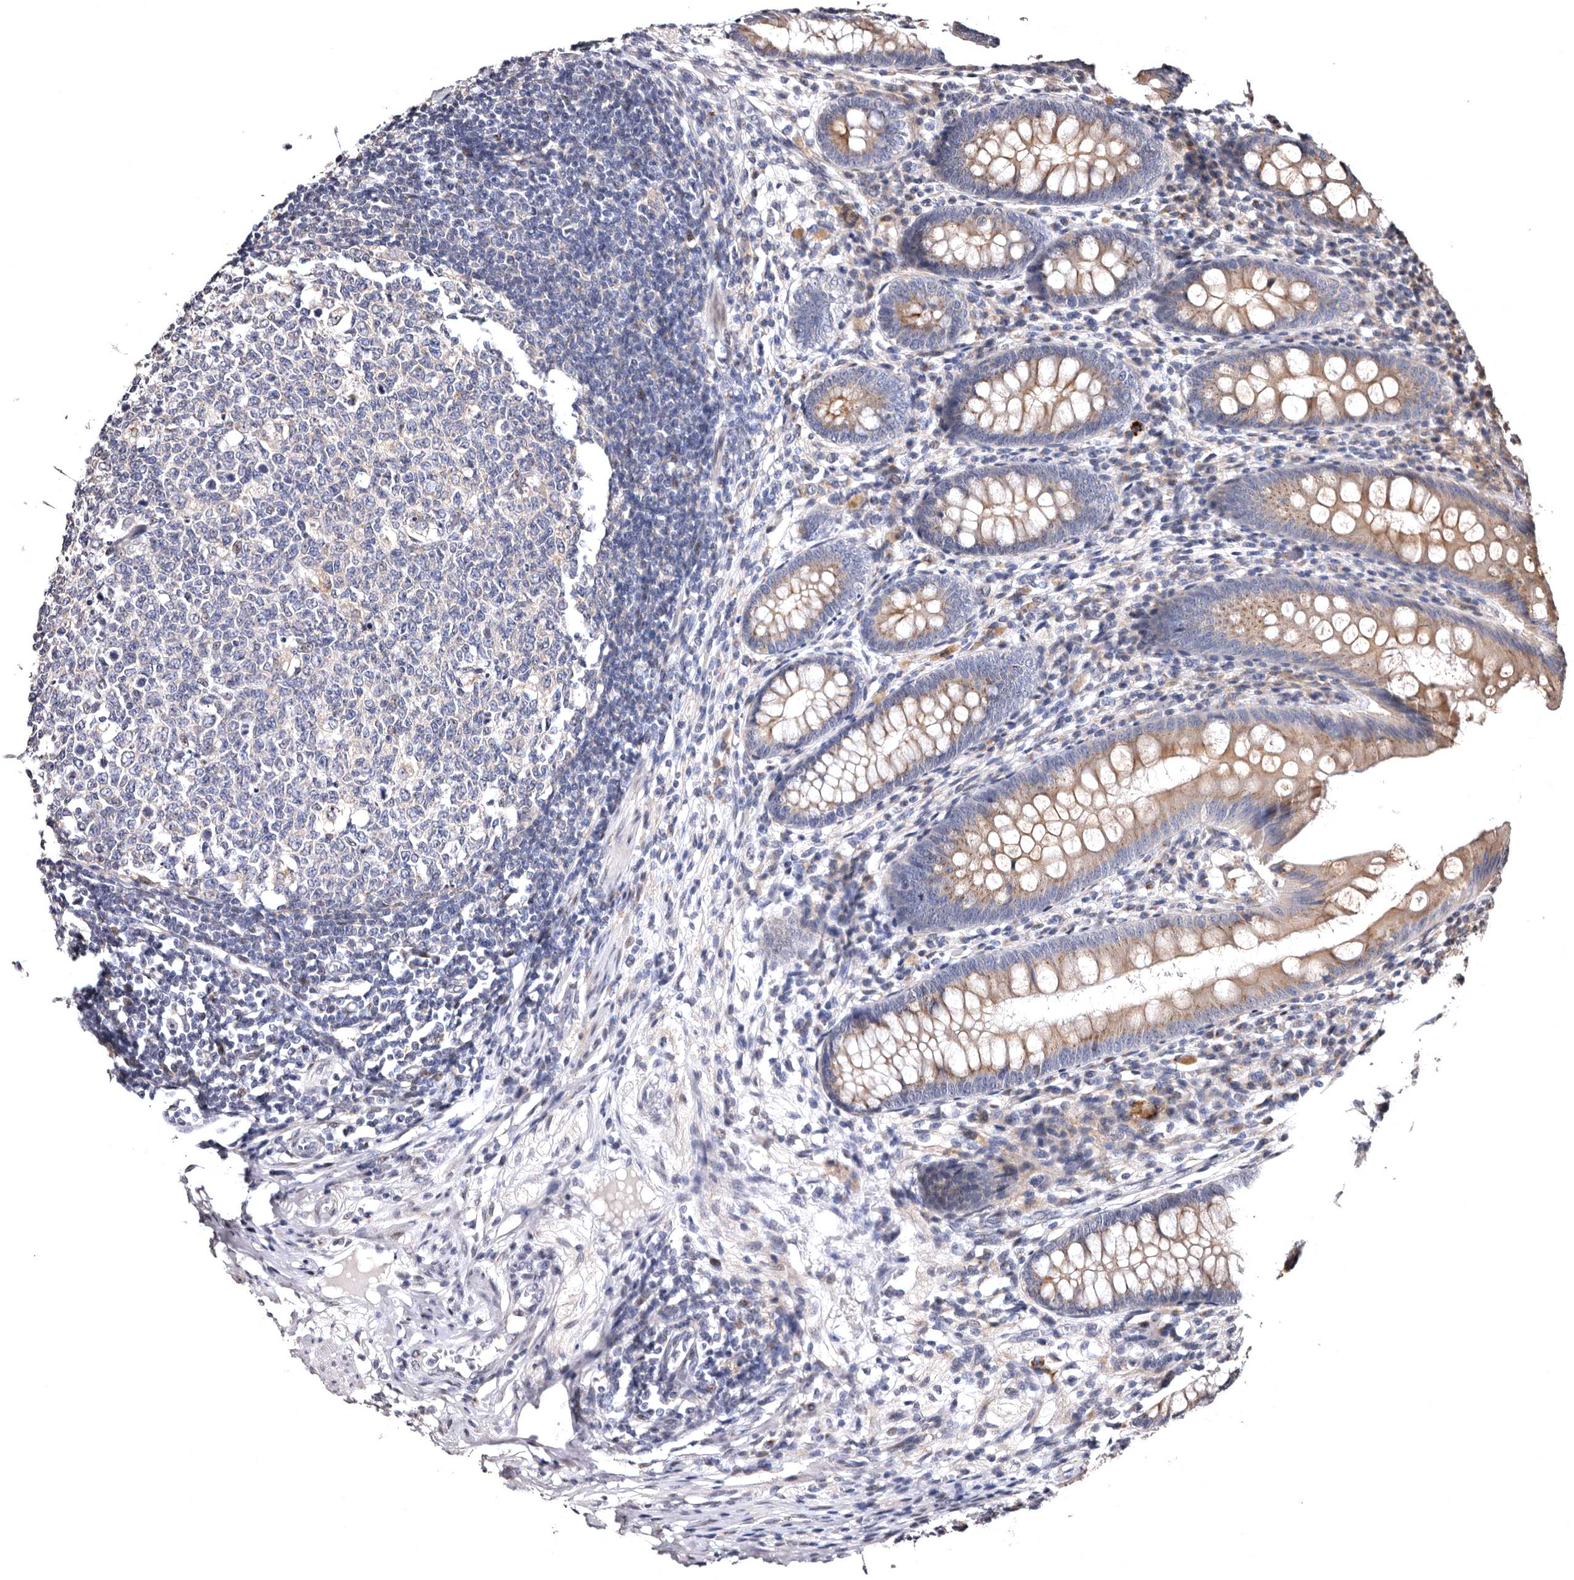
{"staining": {"intensity": "moderate", "quantity": ">75%", "location": "cytoplasmic/membranous"}, "tissue": "appendix", "cell_type": "Glandular cells", "image_type": "normal", "snomed": [{"axis": "morphology", "description": "Normal tissue, NOS"}, {"axis": "topography", "description": "Appendix"}], "caption": "Brown immunohistochemical staining in benign human appendix demonstrates moderate cytoplasmic/membranous positivity in approximately >75% of glandular cells.", "gene": "FAM91A1", "patient": {"sex": "male", "age": 56}}